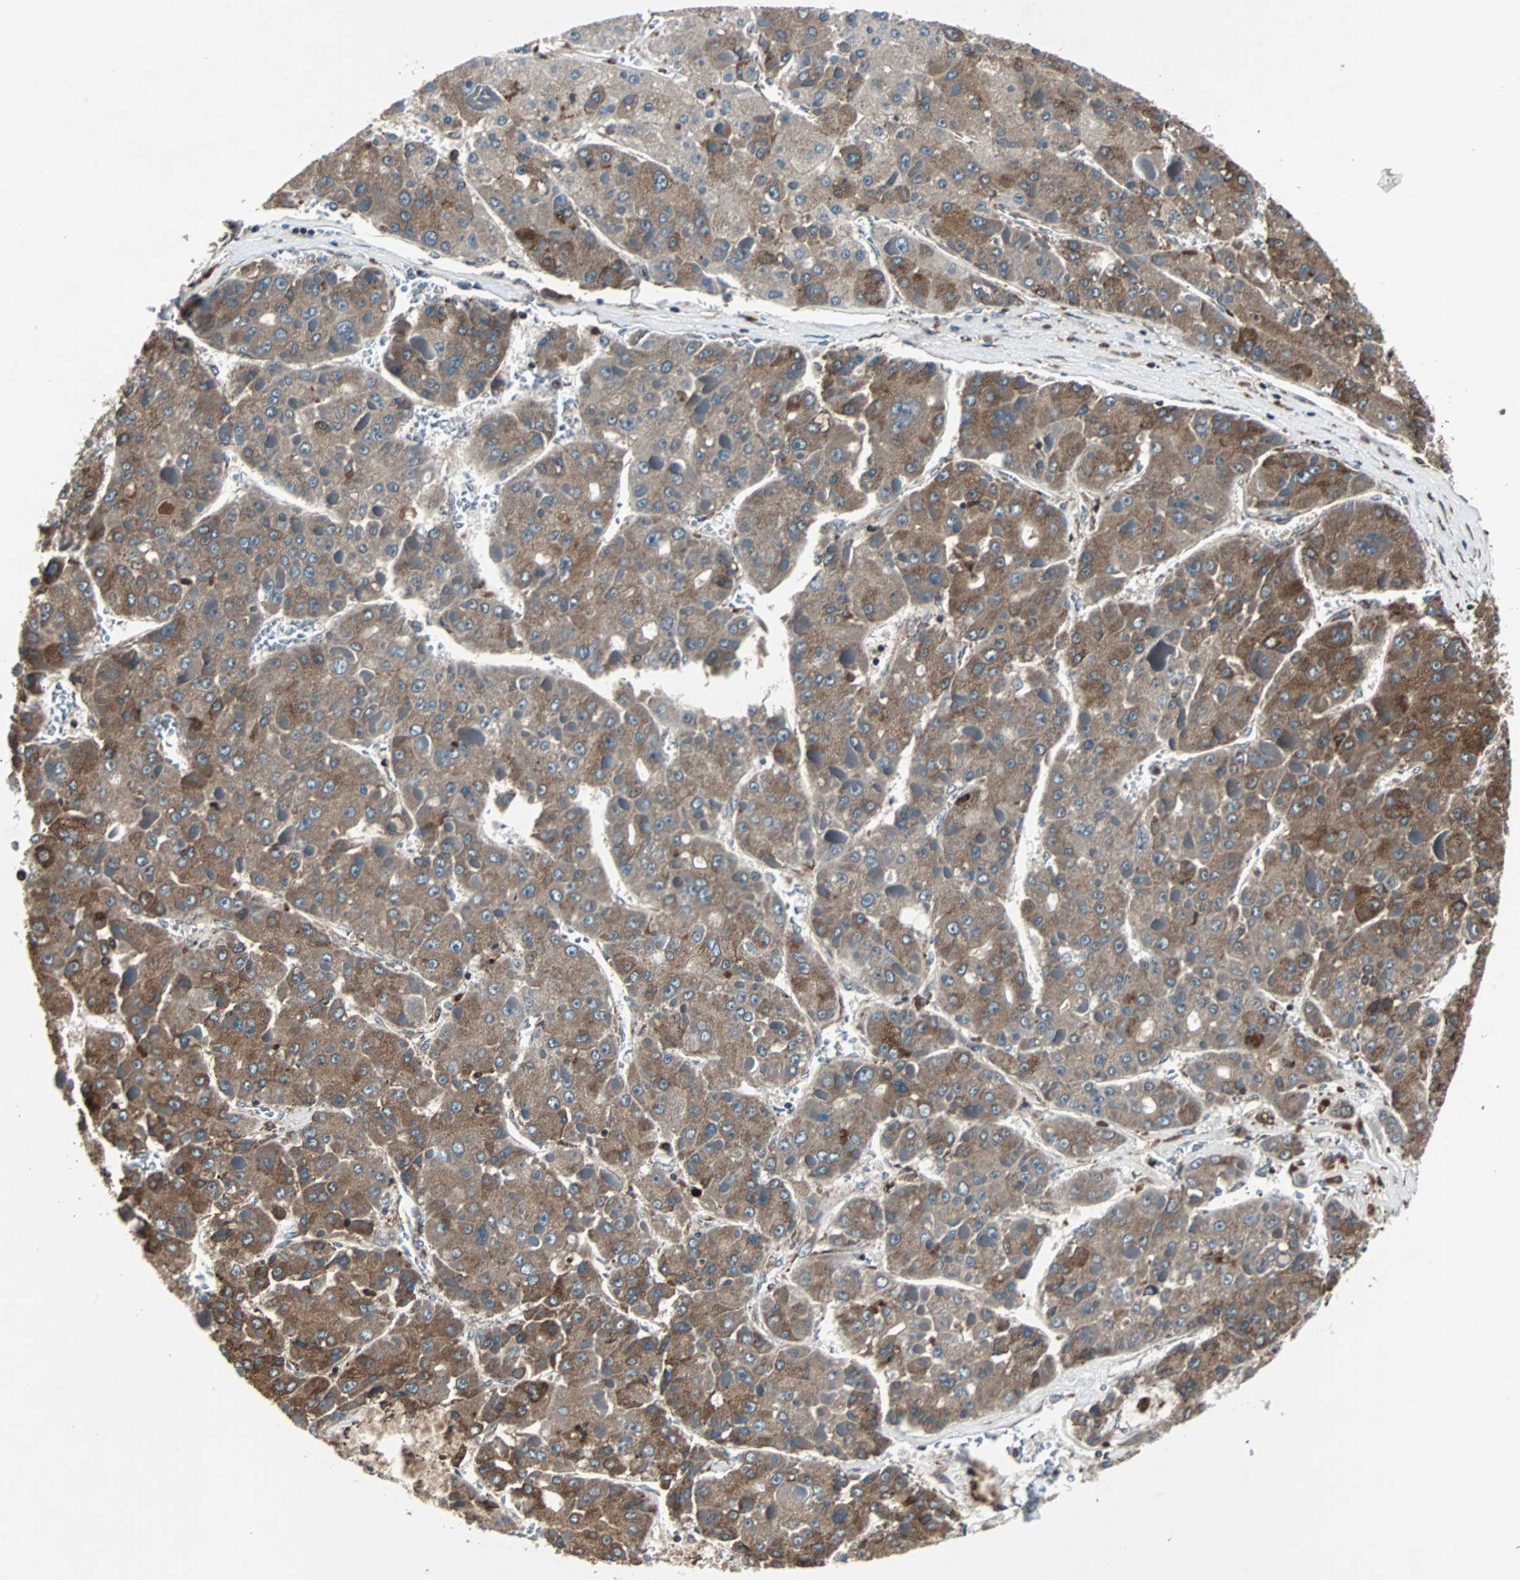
{"staining": {"intensity": "moderate", "quantity": ">75%", "location": "cytoplasmic/membranous"}, "tissue": "liver cancer", "cell_type": "Tumor cells", "image_type": "cancer", "snomed": [{"axis": "morphology", "description": "Carcinoma, Hepatocellular, NOS"}, {"axis": "topography", "description": "Liver"}], "caption": "This histopathology image shows immunohistochemistry (IHC) staining of human hepatocellular carcinoma (liver), with medium moderate cytoplasmic/membranous positivity in approximately >75% of tumor cells.", "gene": "RAB7A", "patient": {"sex": "female", "age": 73}}